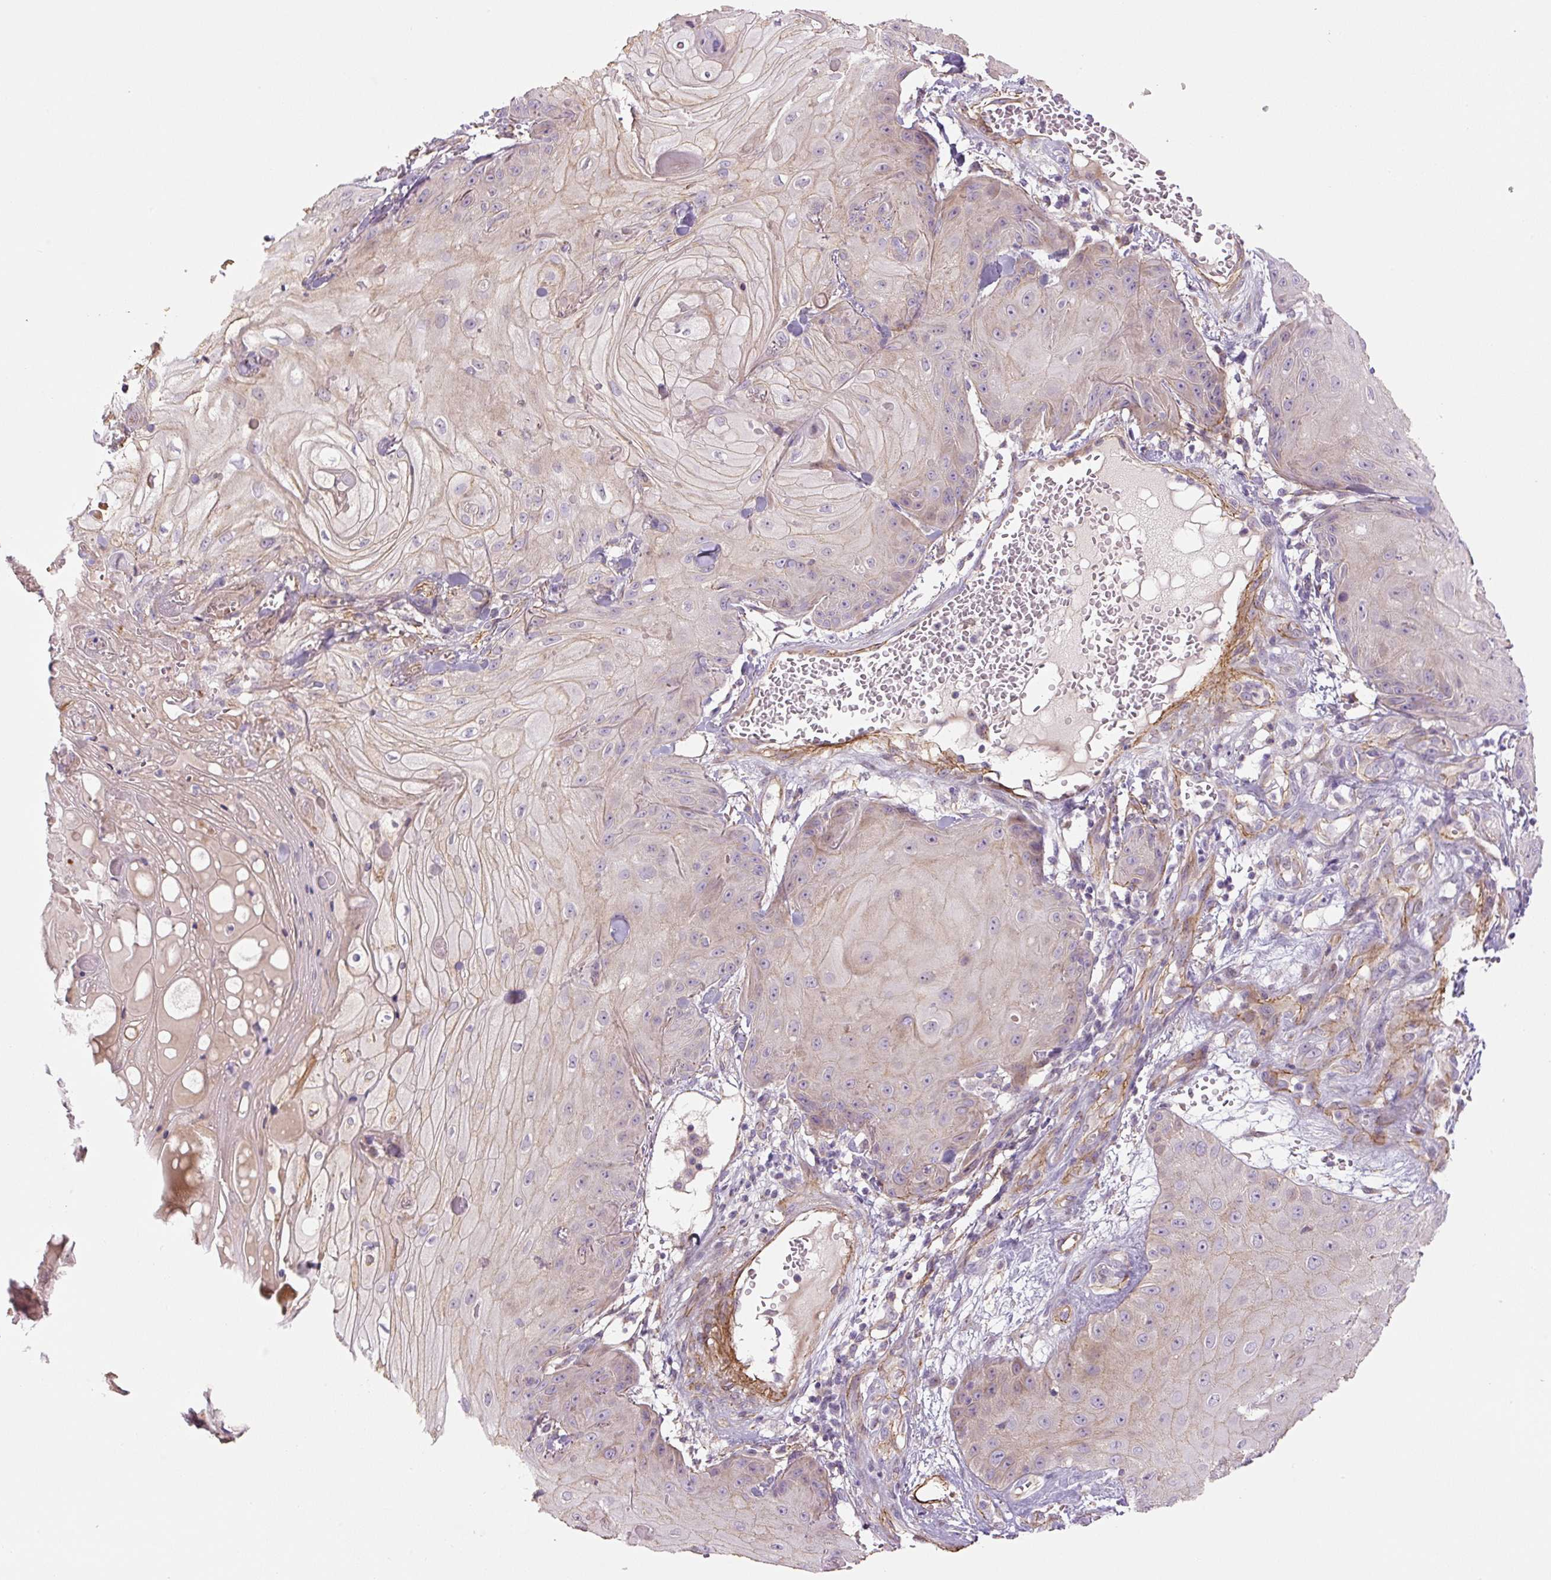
{"staining": {"intensity": "negative", "quantity": "none", "location": "none"}, "tissue": "skin cancer", "cell_type": "Tumor cells", "image_type": "cancer", "snomed": [{"axis": "morphology", "description": "Squamous cell carcinoma, NOS"}, {"axis": "topography", "description": "Skin"}], "caption": "IHC image of neoplastic tissue: skin cancer (squamous cell carcinoma) stained with DAB (3,3'-diaminobenzidine) shows no significant protein staining in tumor cells. (DAB immunohistochemistry visualized using brightfield microscopy, high magnification).", "gene": "CCNI2", "patient": {"sex": "male", "age": 74}}